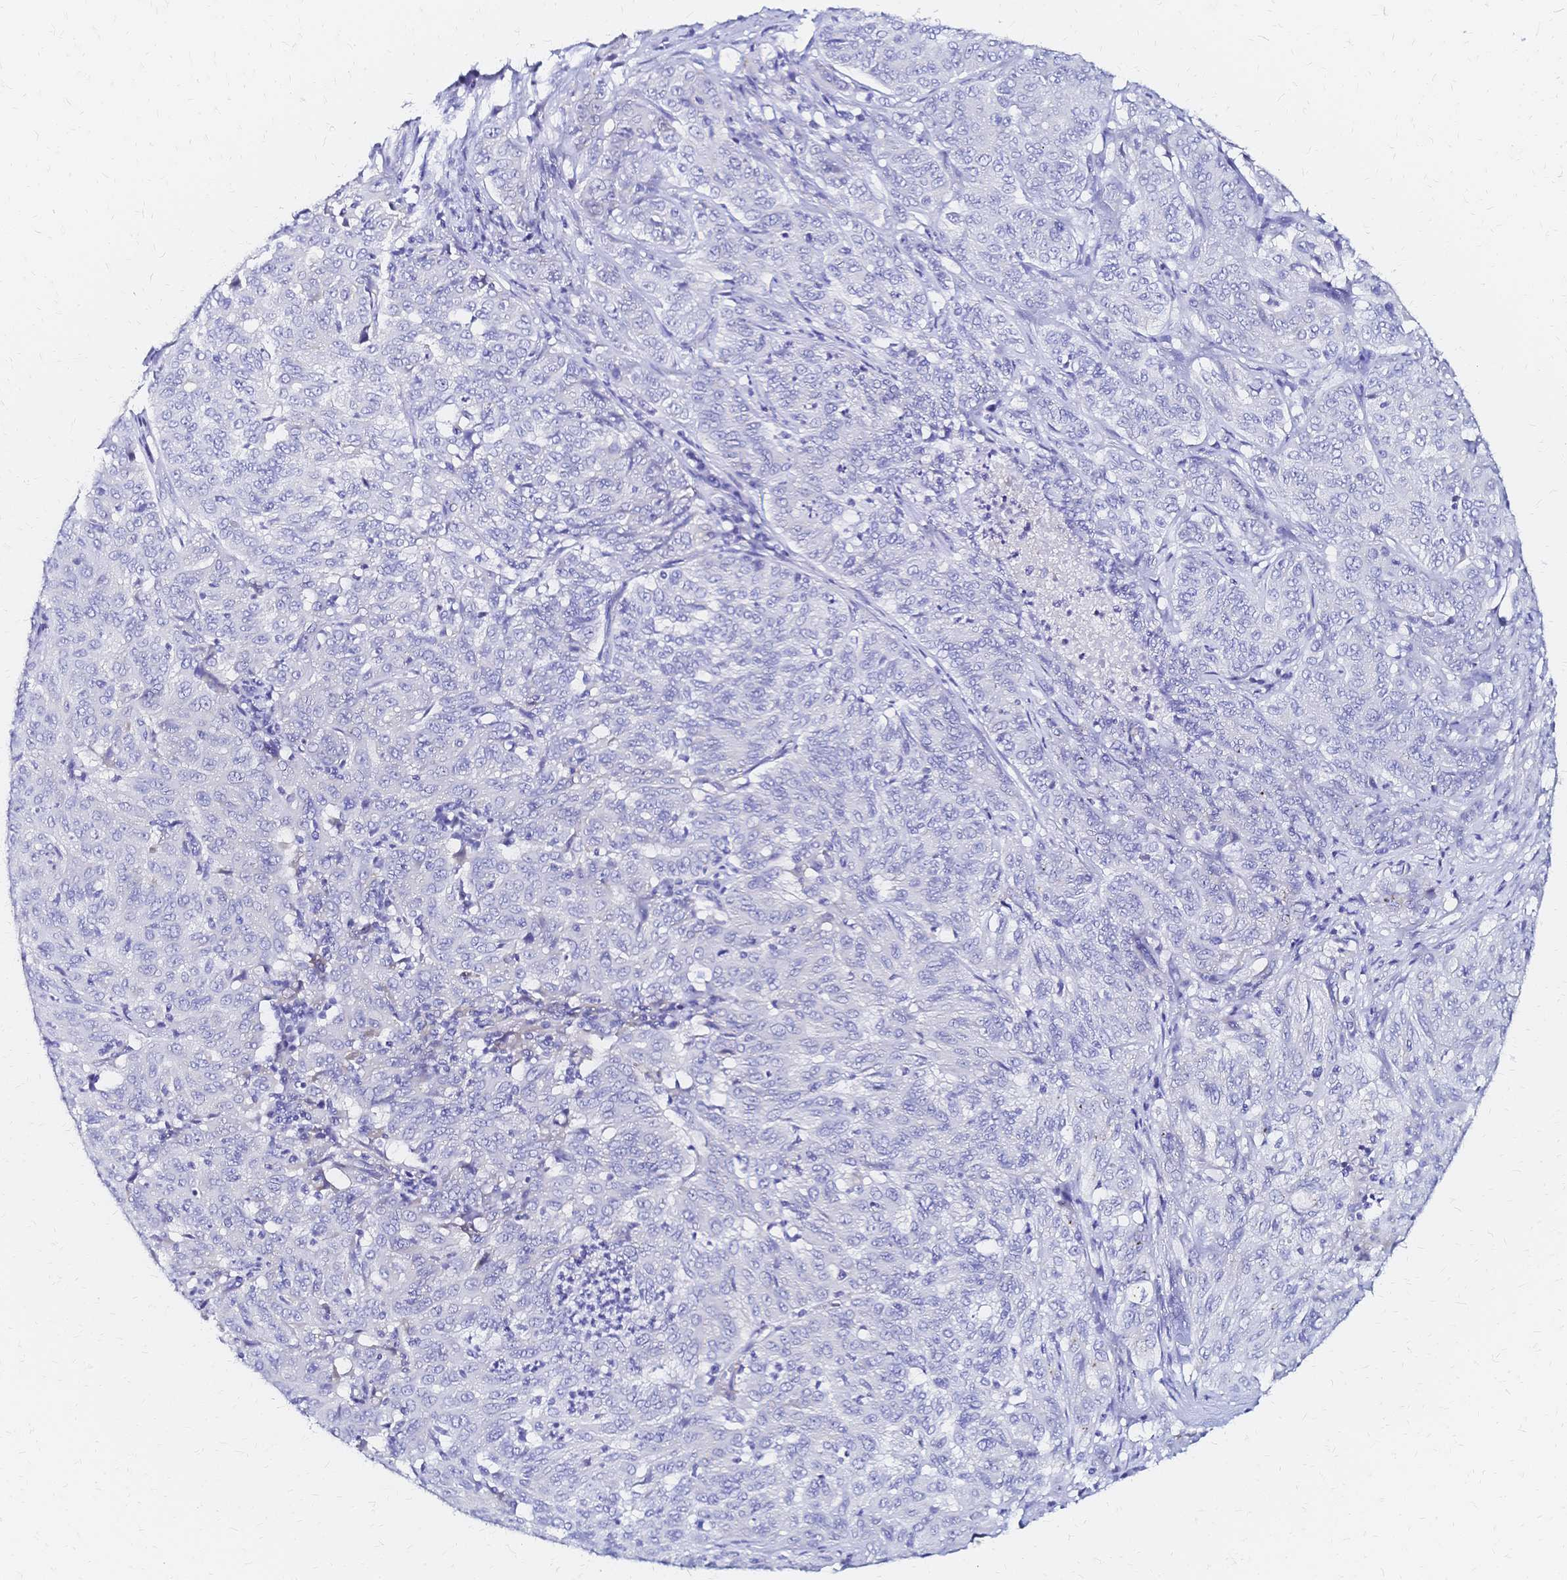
{"staining": {"intensity": "negative", "quantity": "none", "location": "none"}, "tissue": "pancreatic cancer", "cell_type": "Tumor cells", "image_type": "cancer", "snomed": [{"axis": "morphology", "description": "Adenocarcinoma, NOS"}, {"axis": "topography", "description": "Pancreas"}], "caption": "Adenocarcinoma (pancreatic) was stained to show a protein in brown. There is no significant positivity in tumor cells. The staining was performed using DAB to visualize the protein expression in brown, while the nuclei were stained in blue with hematoxylin (Magnification: 20x).", "gene": "SLC5A1", "patient": {"sex": "male", "age": 63}}